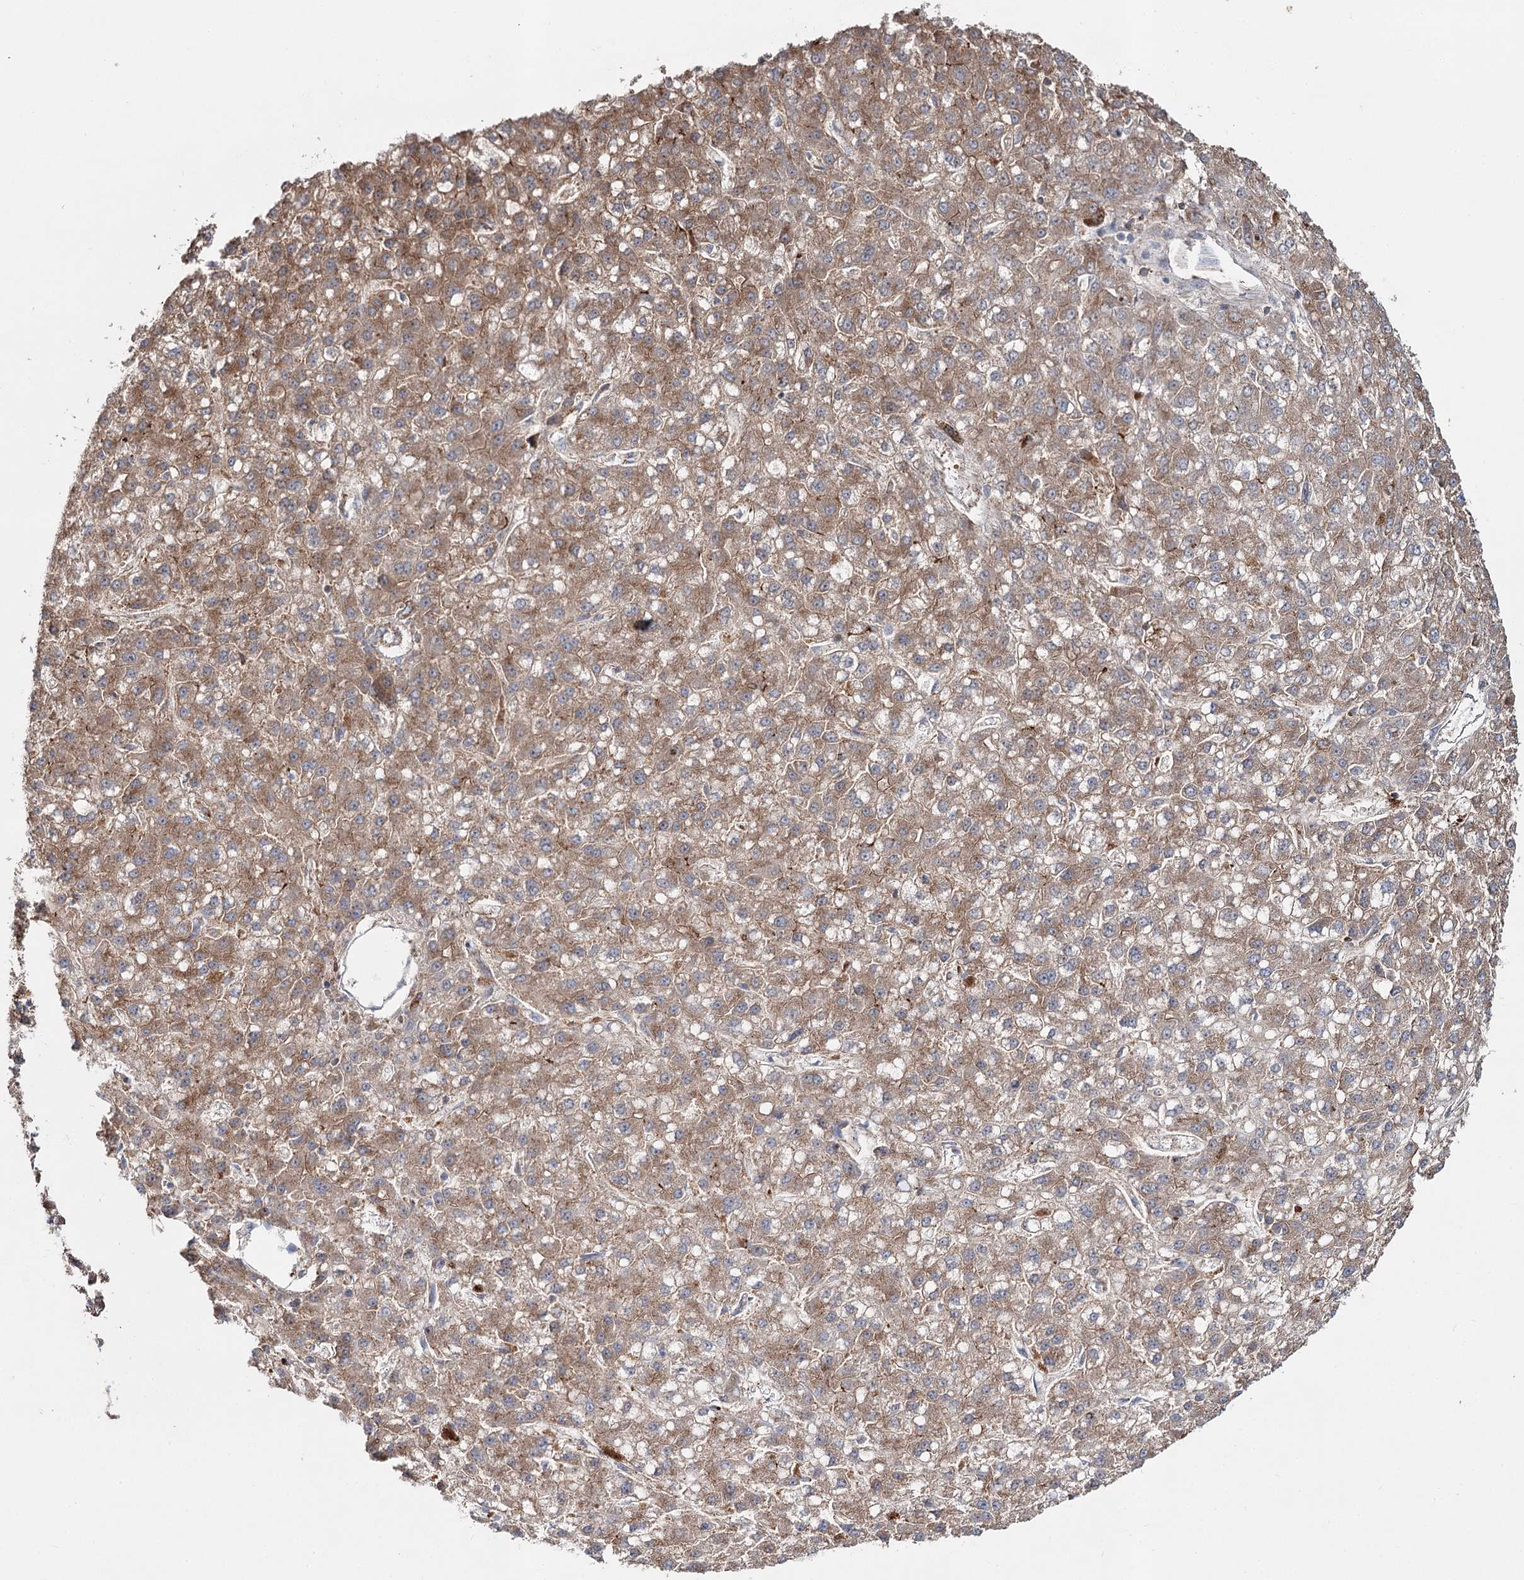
{"staining": {"intensity": "moderate", "quantity": ">75%", "location": "cytoplasmic/membranous"}, "tissue": "liver cancer", "cell_type": "Tumor cells", "image_type": "cancer", "snomed": [{"axis": "morphology", "description": "Carcinoma, Hepatocellular, NOS"}, {"axis": "topography", "description": "Liver"}], "caption": "Liver hepatocellular carcinoma tissue demonstrates moderate cytoplasmic/membranous expression in approximately >75% of tumor cells (DAB (3,3'-diaminobenzidine) IHC with brightfield microscopy, high magnification).", "gene": "ALKBH8", "patient": {"sex": "male", "age": 67}}